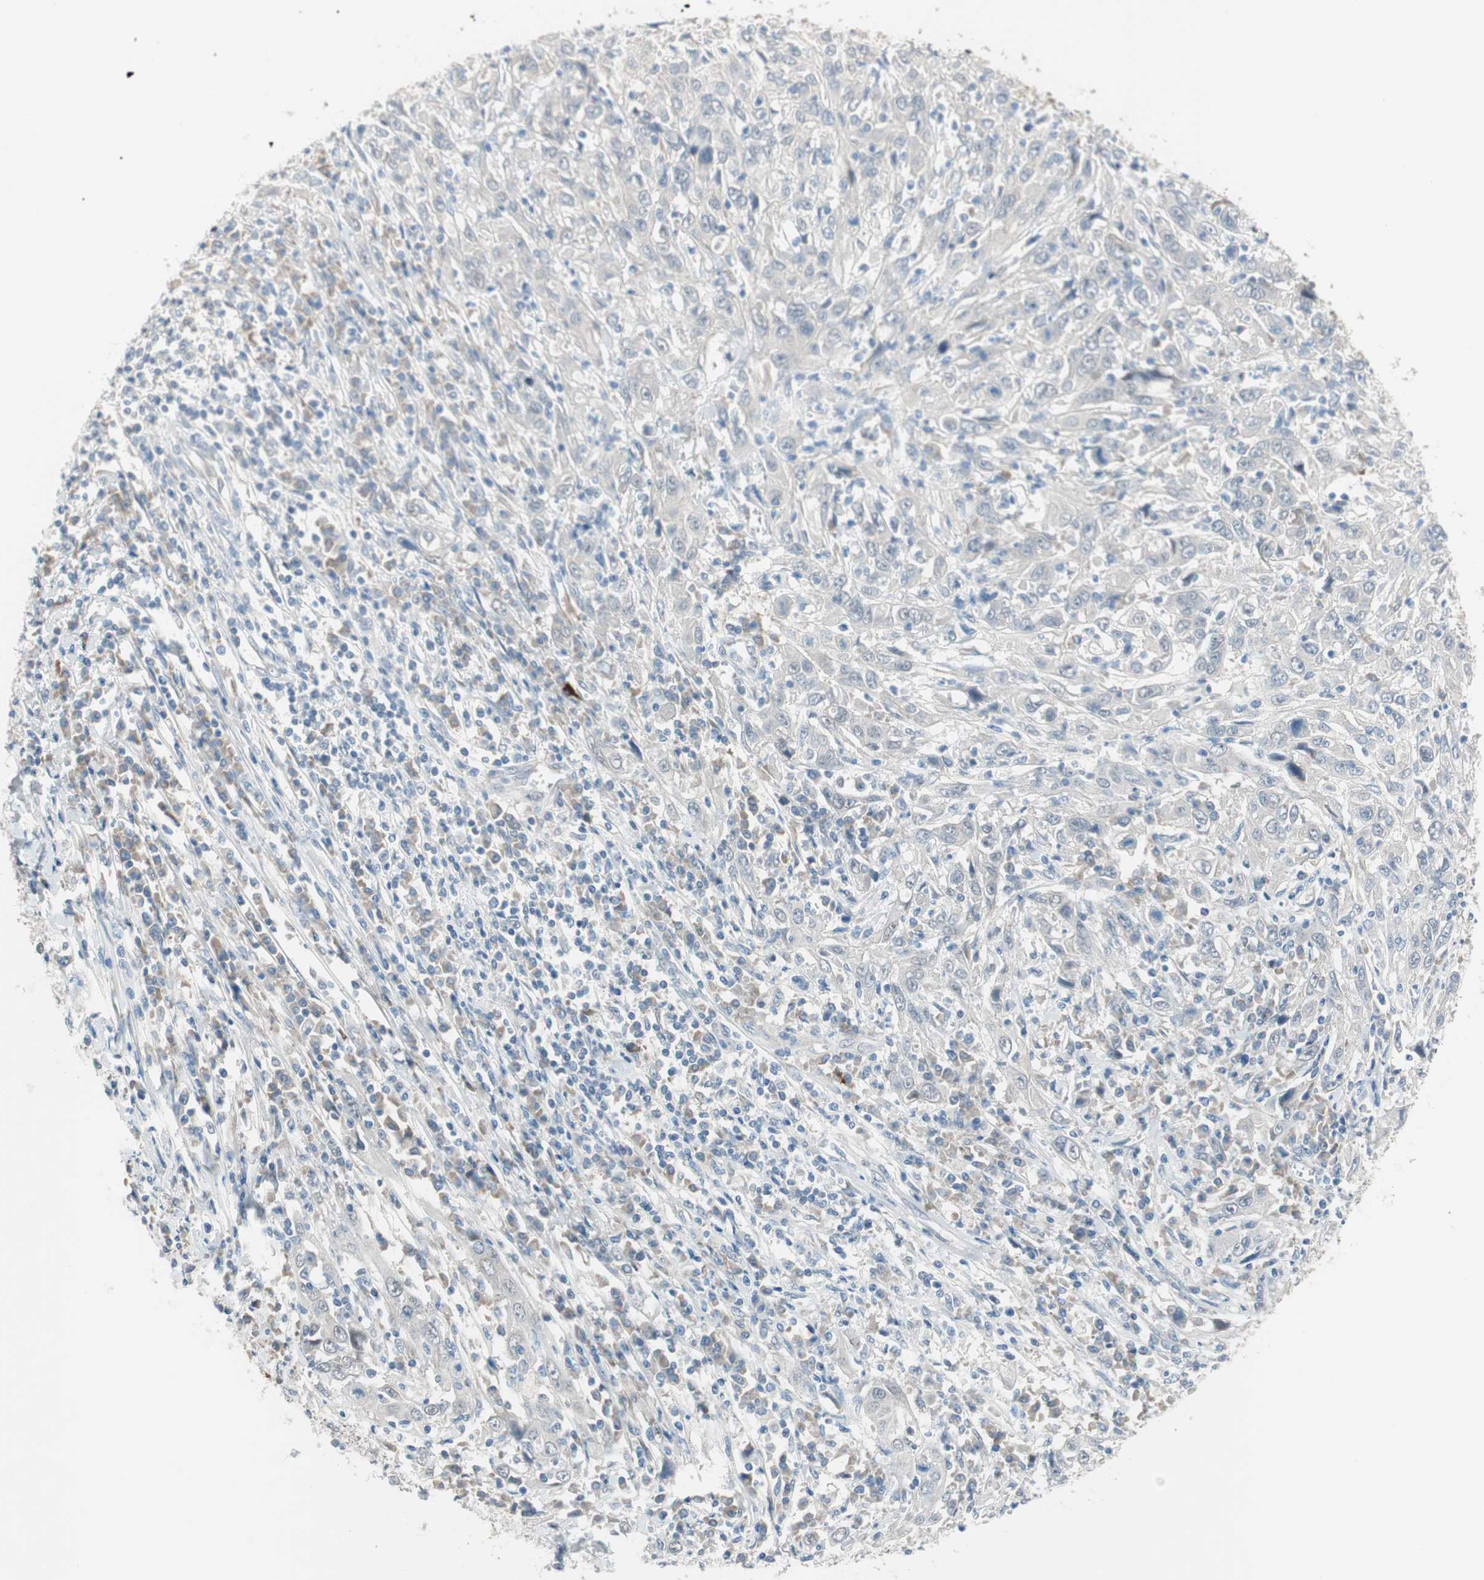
{"staining": {"intensity": "negative", "quantity": "none", "location": "none"}, "tissue": "cervical cancer", "cell_type": "Tumor cells", "image_type": "cancer", "snomed": [{"axis": "morphology", "description": "Squamous cell carcinoma, NOS"}, {"axis": "topography", "description": "Cervix"}], "caption": "Immunohistochemistry of human cervical squamous cell carcinoma exhibits no positivity in tumor cells. (DAB (3,3'-diaminobenzidine) immunohistochemistry visualized using brightfield microscopy, high magnification).", "gene": "GRHL1", "patient": {"sex": "female", "age": 46}}